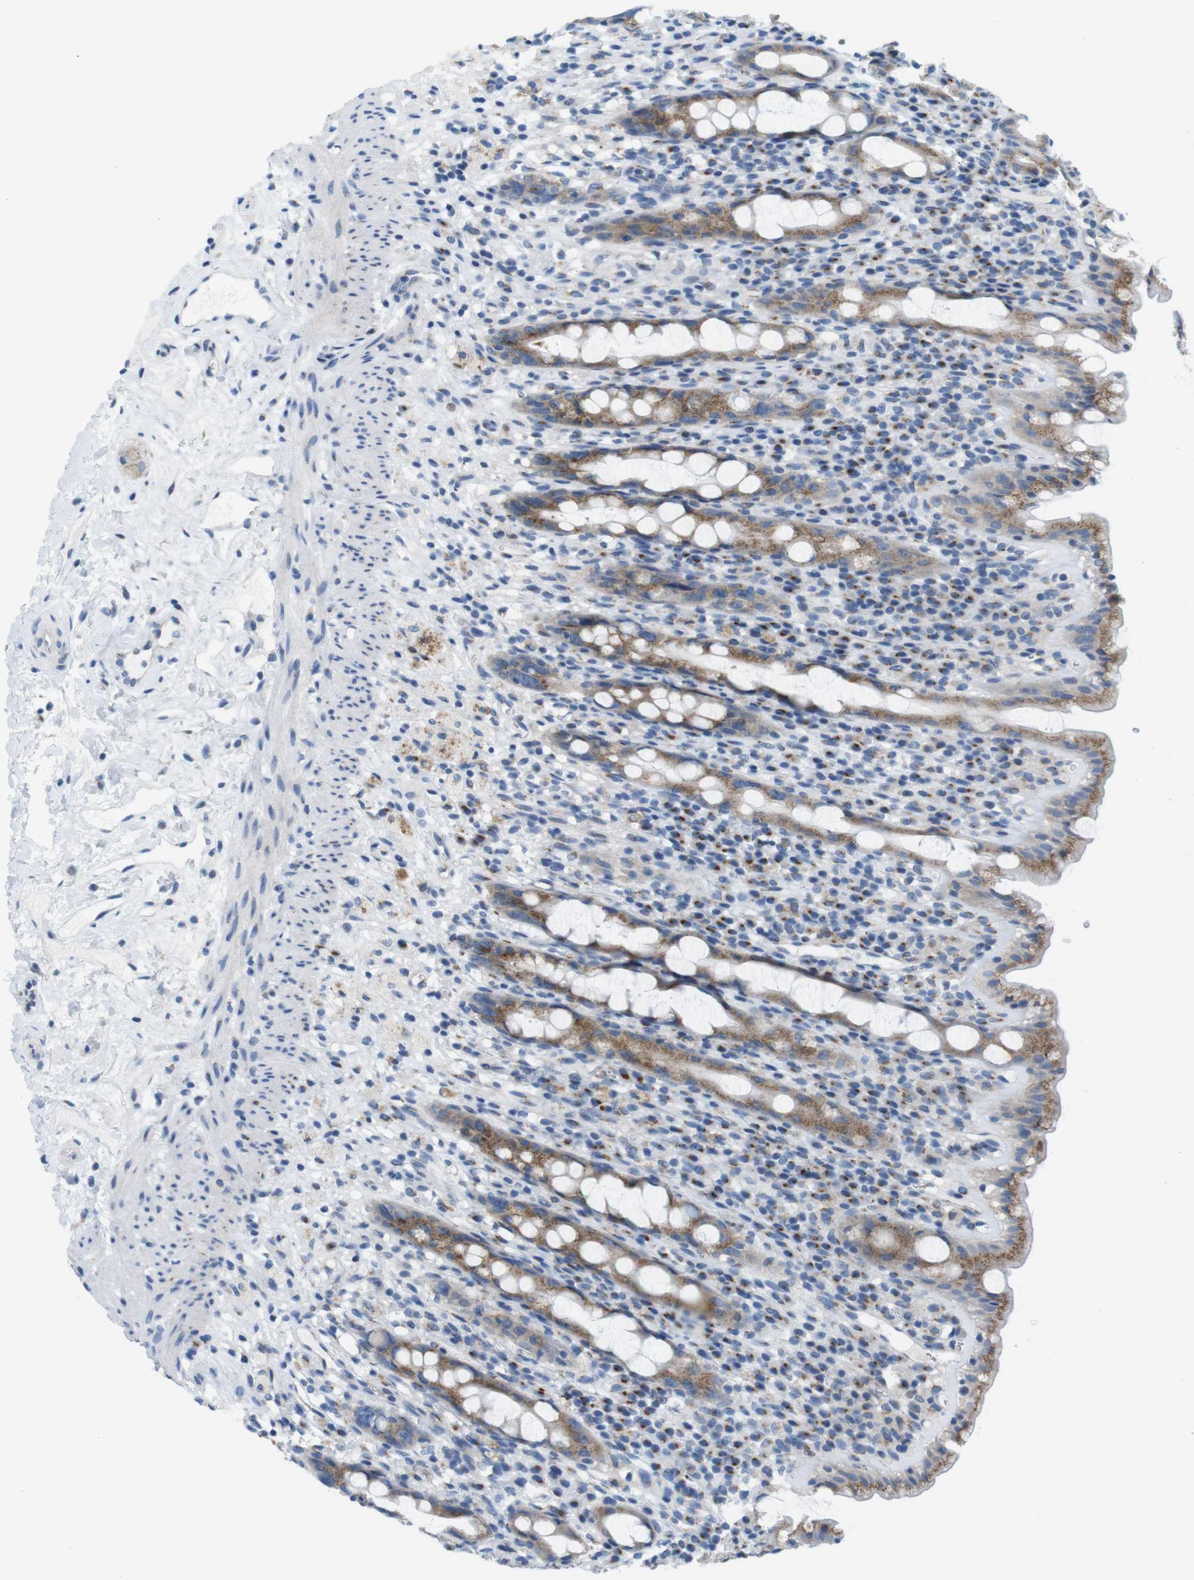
{"staining": {"intensity": "moderate", "quantity": ">75%", "location": "cytoplasmic/membranous"}, "tissue": "rectum", "cell_type": "Glandular cells", "image_type": "normal", "snomed": [{"axis": "morphology", "description": "Normal tissue, NOS"}, {"axis": "topography", "description": "Rectum"}], "caption": "Rectum stained with DAB (3,3'-diaminobenzidine) immunohistochemistry (IHC) displays medium levels of moderate cytoplasmic/membranous expression in about >75% of glandular cells. Nuclei are stained in blue.", "gene": "GOLGA2", "patient": {"sex": "male", "age": 44}}